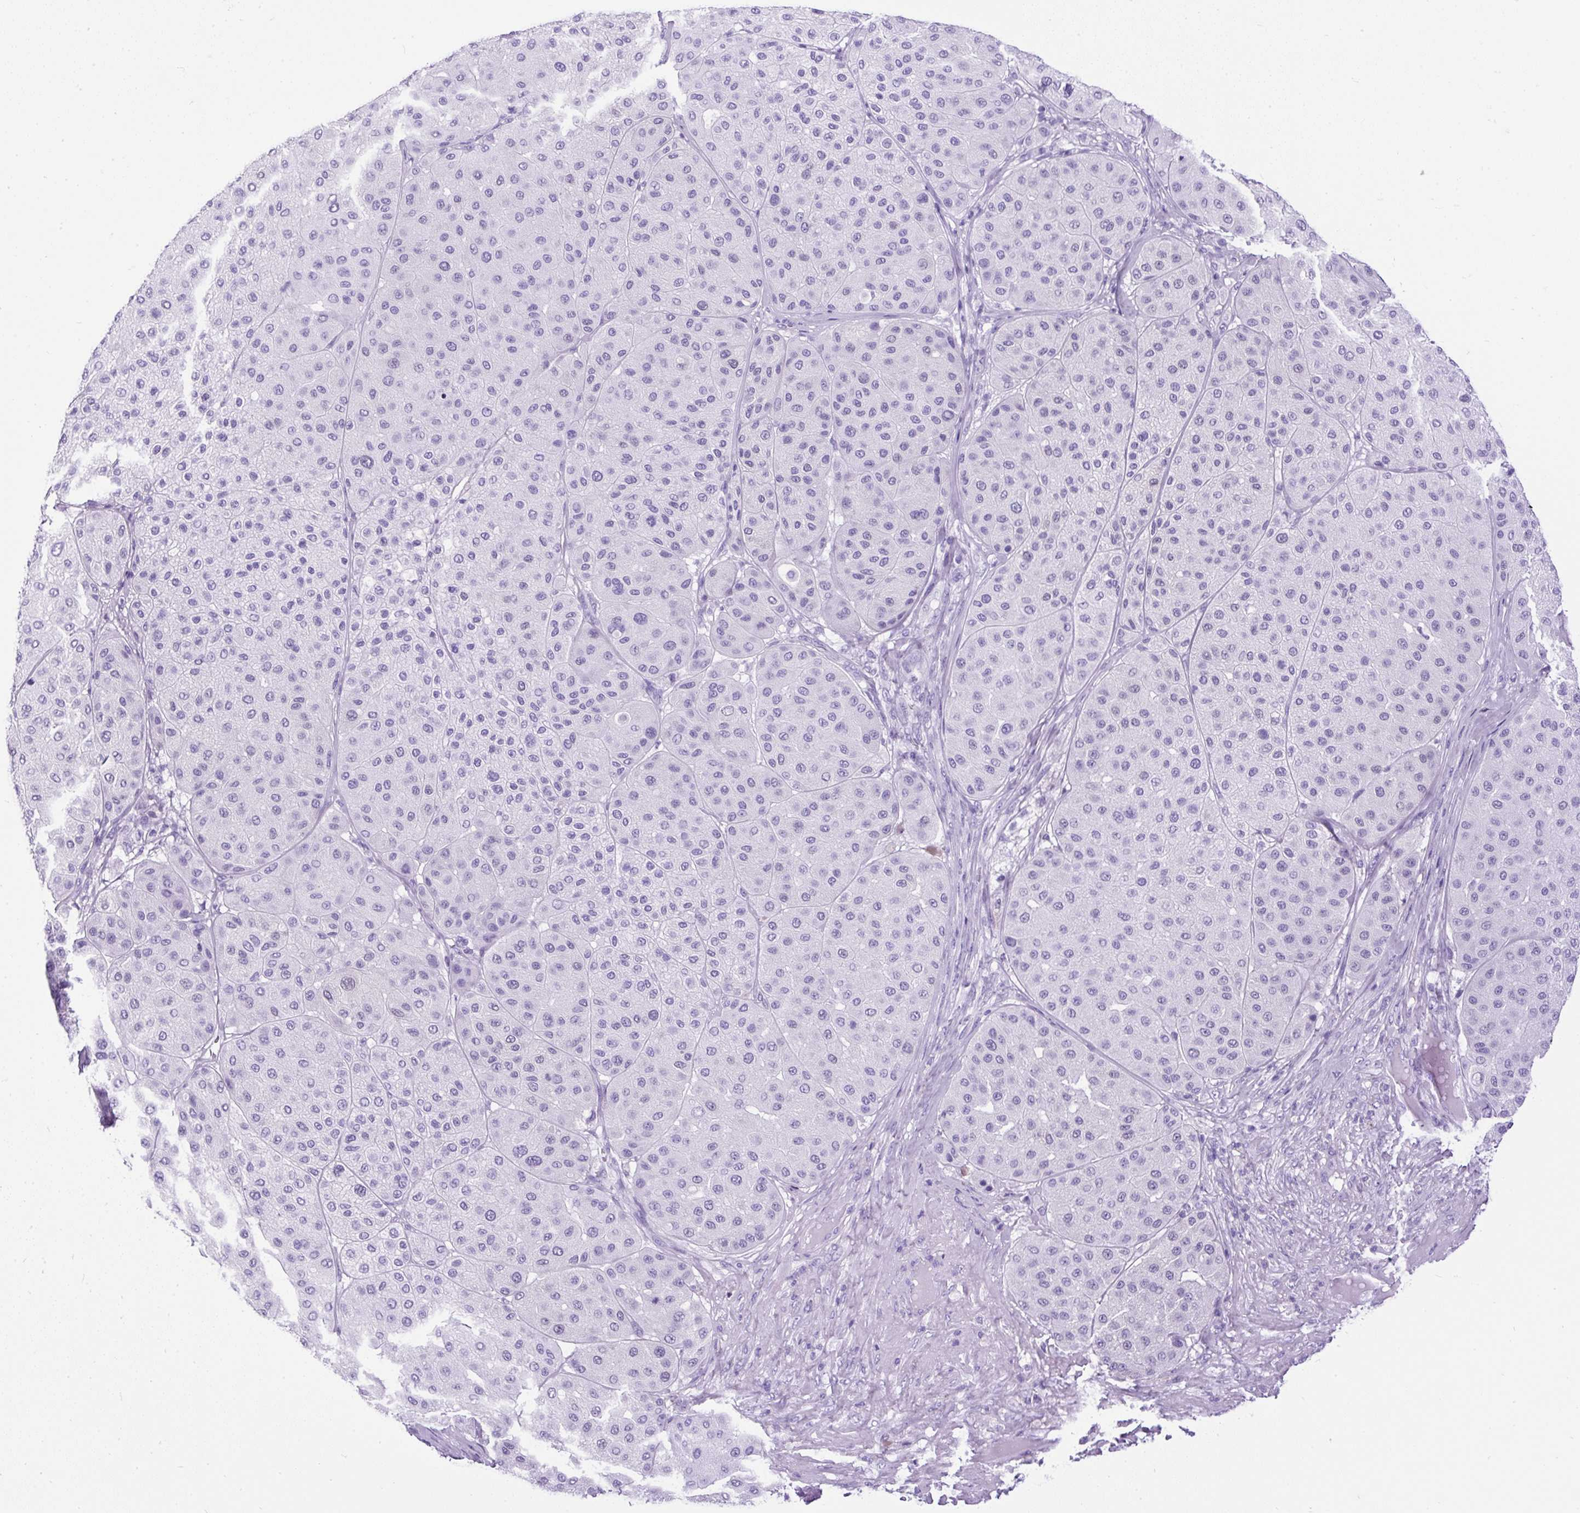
{"staining": {"intensity": "negative", "quantity": "none", "location": "none"}, "tissue": "melanoma", "cell_type": "Tumor cells", "image_type": "cancer", "snomed": [{"axis": "morphology", "description": "Malignant melanoma, Metastatic site"}, {"axis": "topography", "description": "Smooth muscle"}], "caption": "Human malignant melanoma (metastatic site) stained for a protein using immunohistochemistry (IHC) demonstrates no positivity in tumor cells.", "gene": "CEL", "patient": {"sex": "male", "age": 41}}